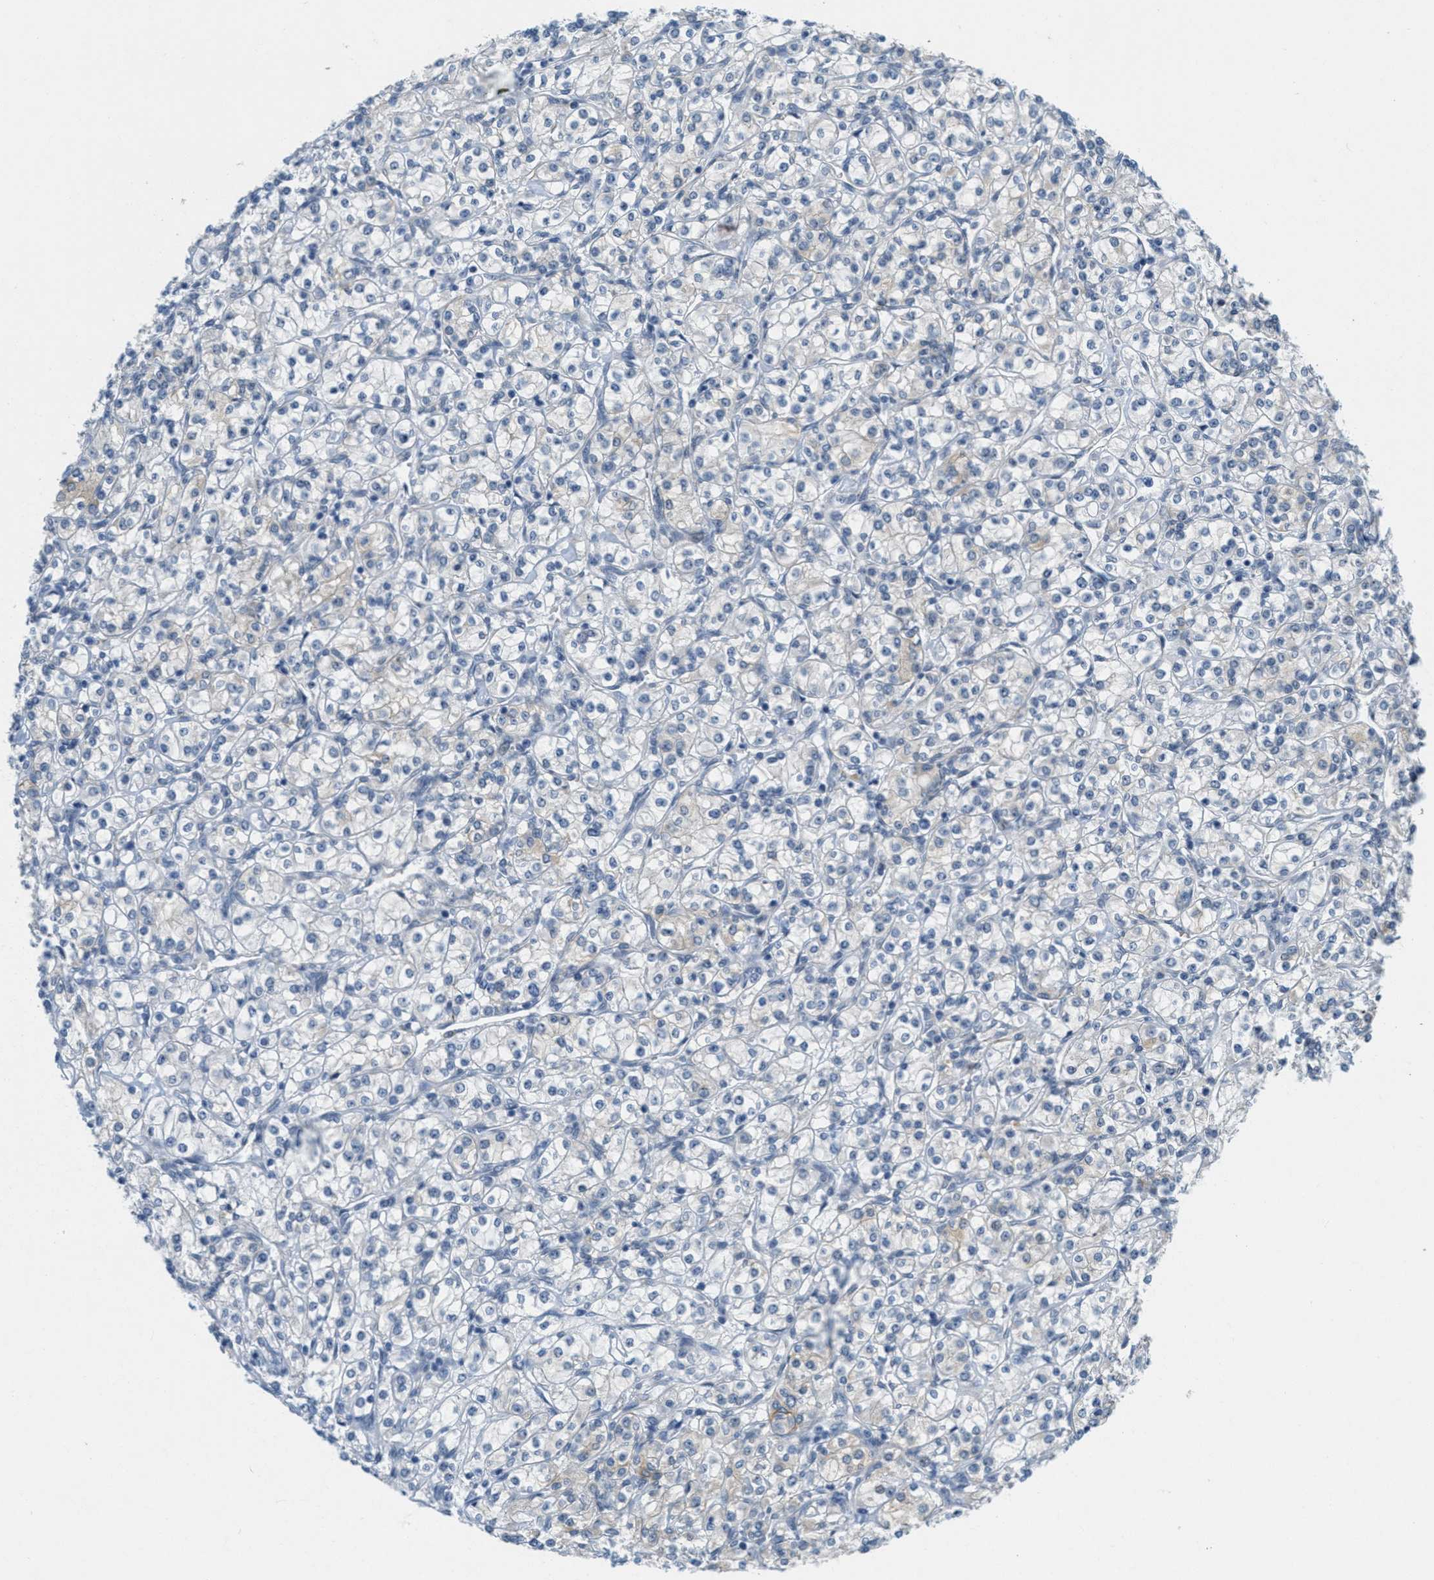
{"staining": {"intensity": "negative", "quantity": "none", "location": "none"}, "tissue": "renal cancer", "cell_type": "Tumor cells", "image_type": "cancer", "snomed": [{"axis": "morphology", "description": "Adenocarcinoma, NOS"}, {"axis": "topography", "description": "Kidney"}], "caption": "Renal adenocarcinoma was stained to show a protein in brown. There is no significant positivity in tumor cells.", "gene": "HS3ST2", "patient": {"sex": "male", "age": 77}}